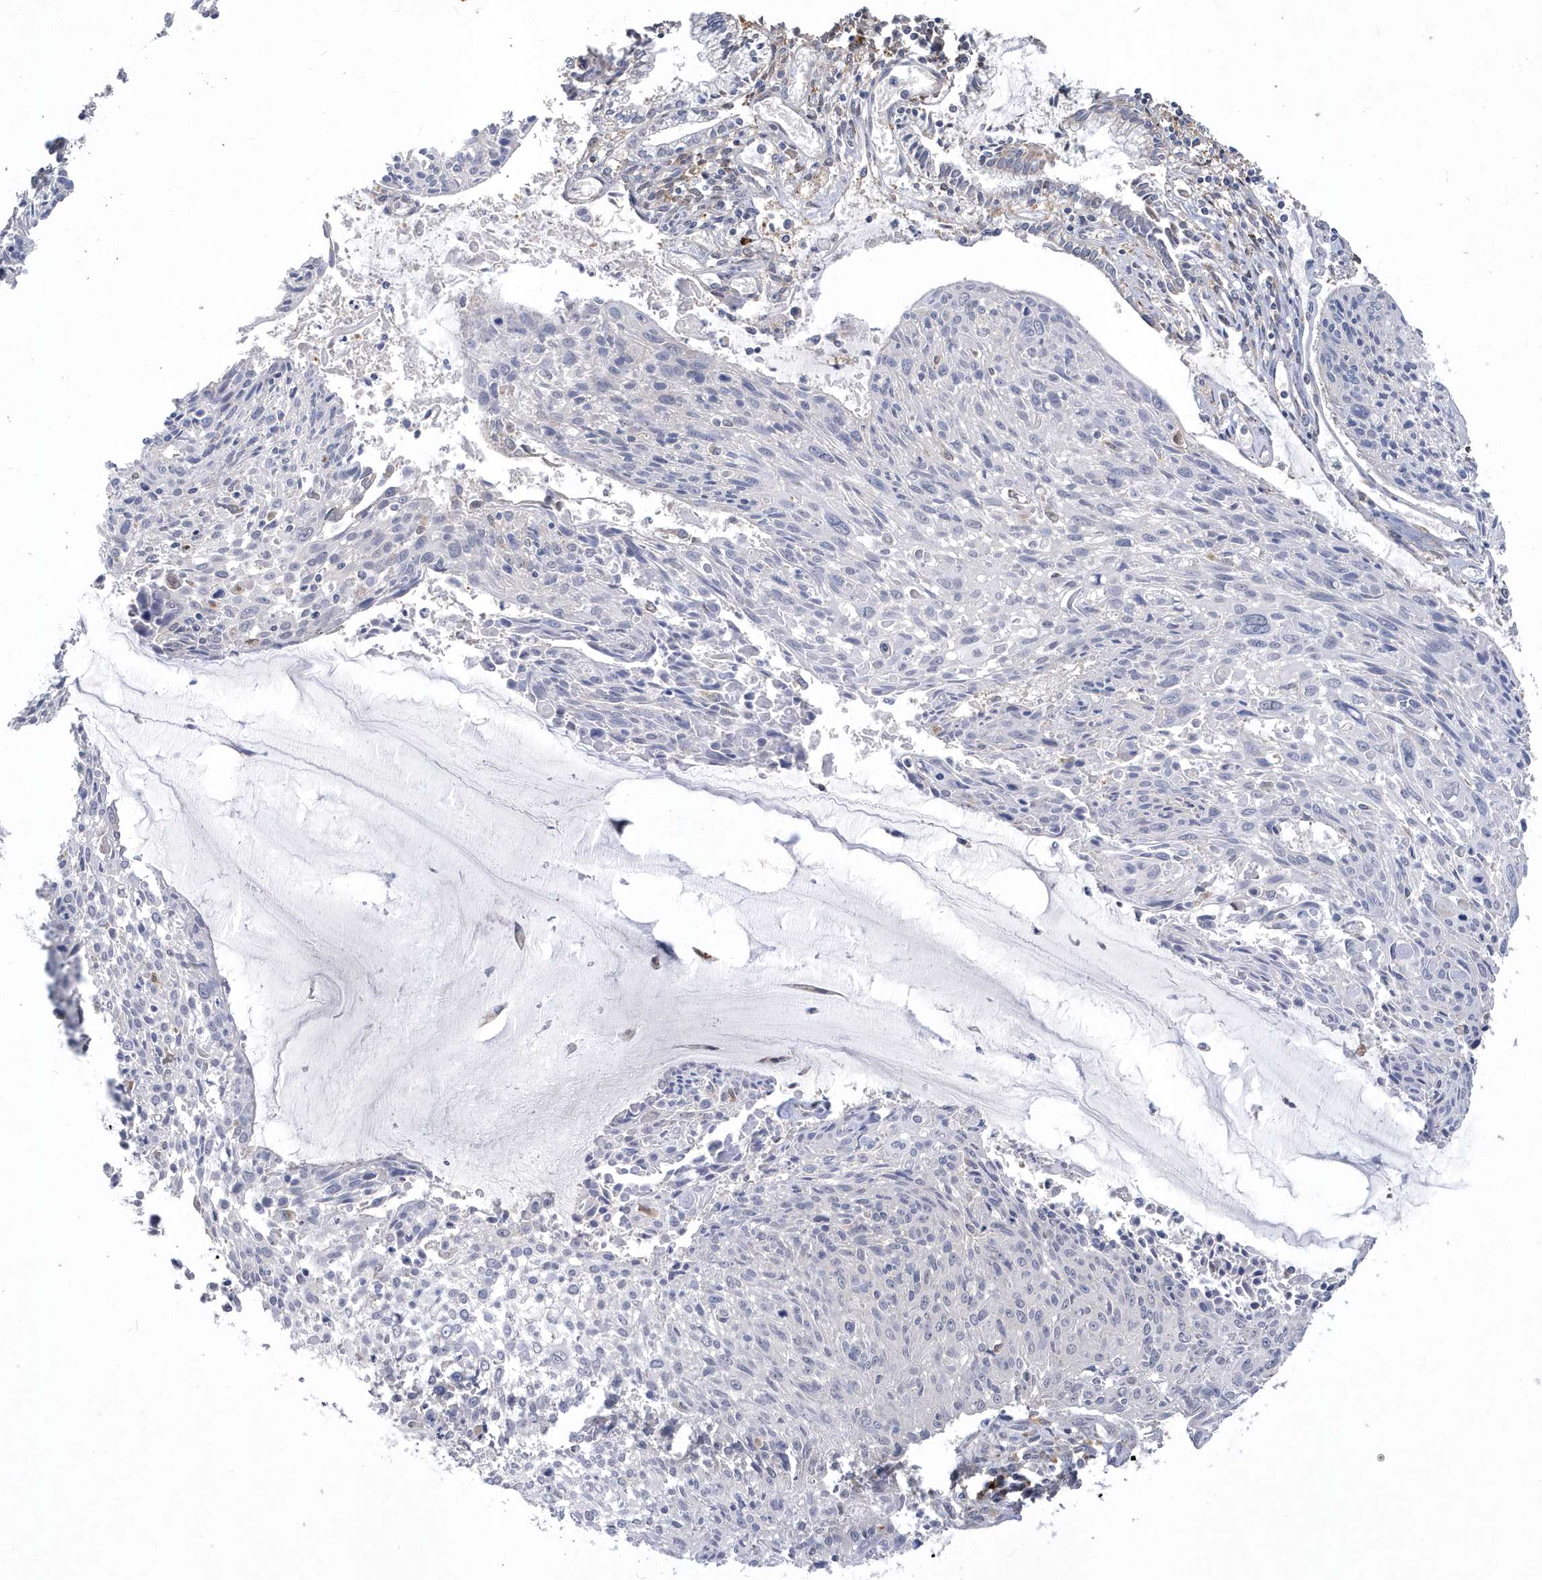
{"staining": {"intensity": "negative", "quantity": "none", "location": "none"}, "tissue": "cervical cancer", "cell_type": "Tumor cells", "image_type": "cancer", "snomed": [{"axis": "morphology", "description": "Squamous cell carcinoma, NOS"}, {"axis": "topography", "description": "Cervix"}], "caption": "DAB (3,3'-diaminobenzidine) immunohistochemical staining of cervical cancer displays no significant expression in tumor cells.", "gene": "TSPEAR", "patient": {"sex": "female", "age": 51}}